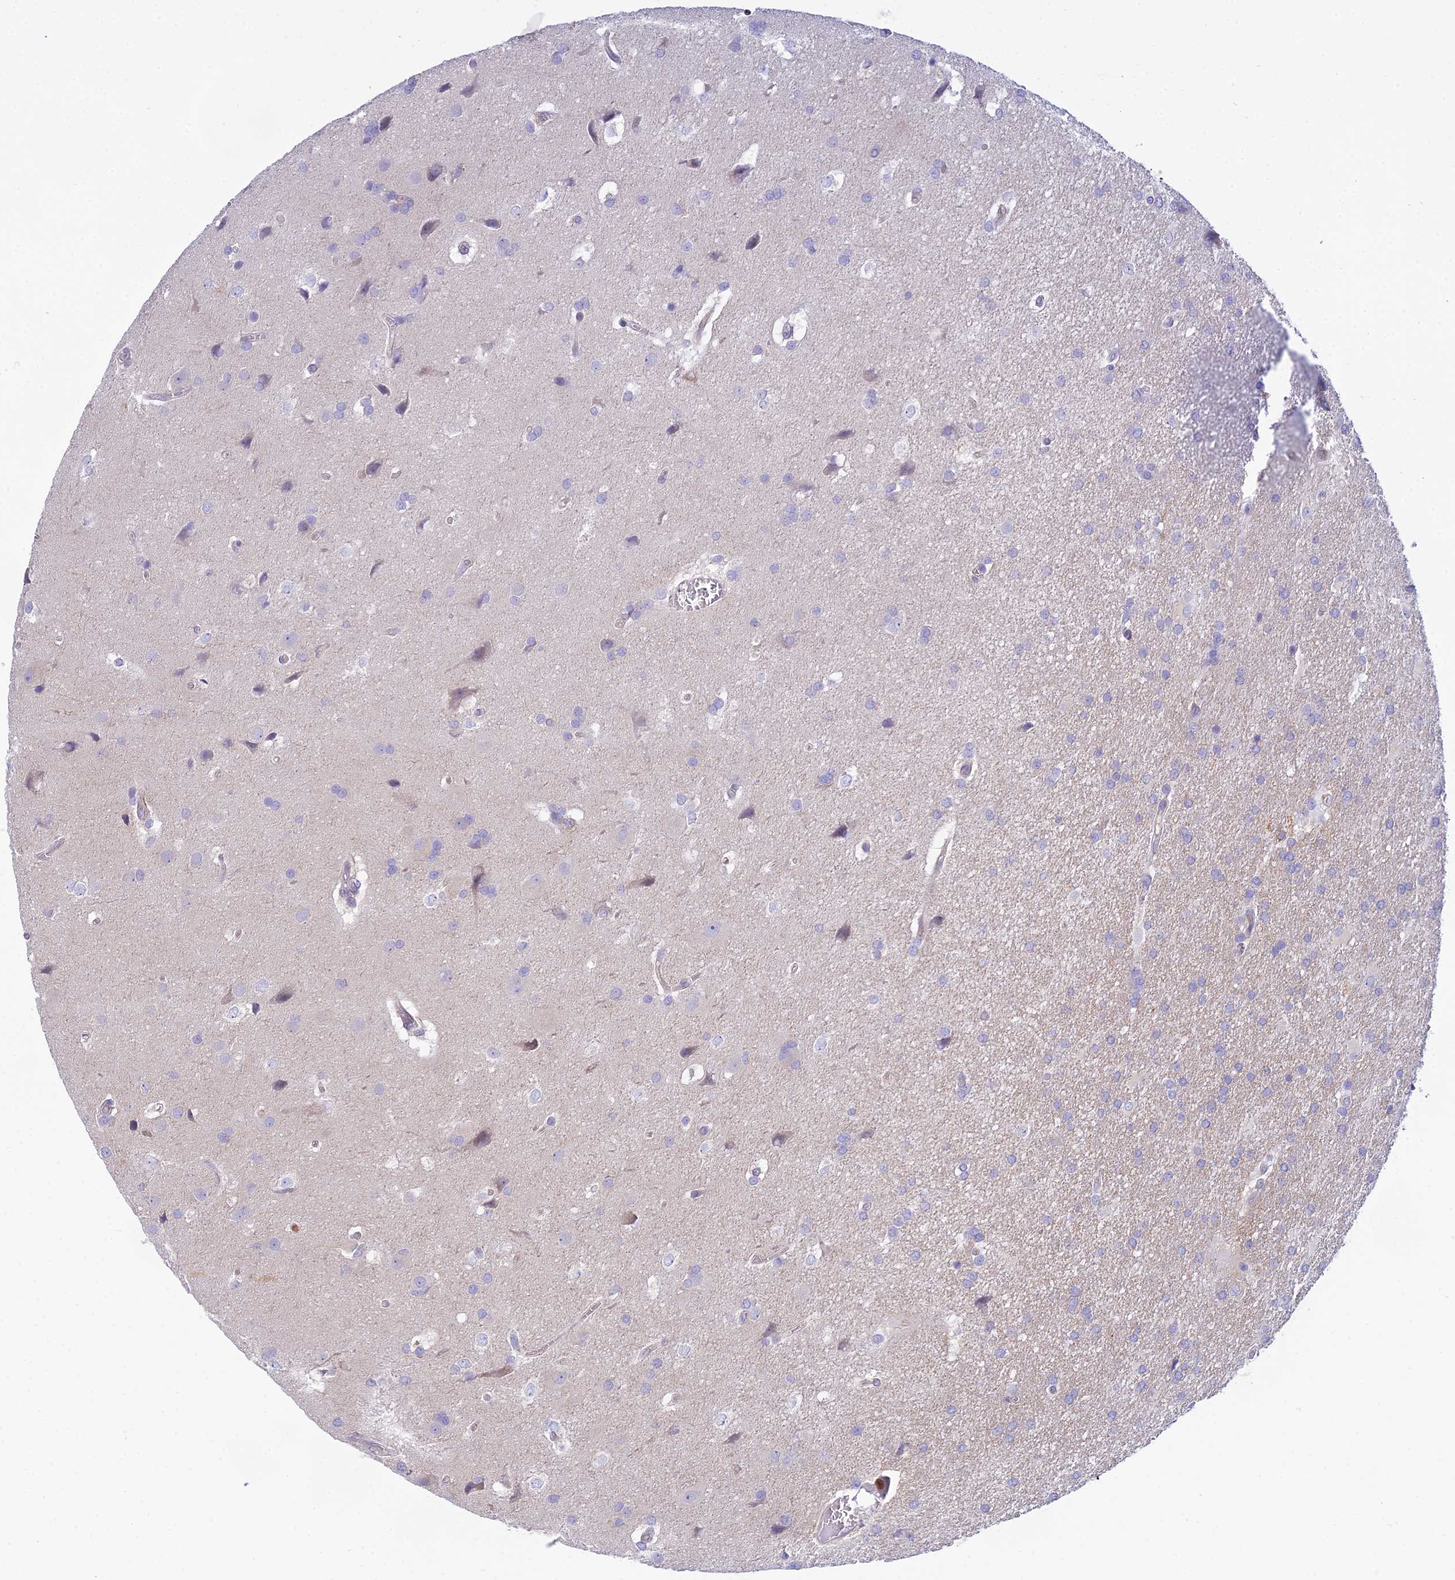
{"staining": {"intensity": "negative", "quantity": "none", "location": "none"}, "tissue": "glioma", "cell_type": "Tumor cells", "image_type": "cancer", "snomed": [{"axis": "morphology", "description": "Glioma, malignant, Low grade"}, {"axis": "topography", "description": "Brain"}], "caption": "Glioma was stained to show a protein in brown. There is no significant positivity in tumor cells.", "gene": "HM13", "patient": {"sex": "male", "age": 66}}